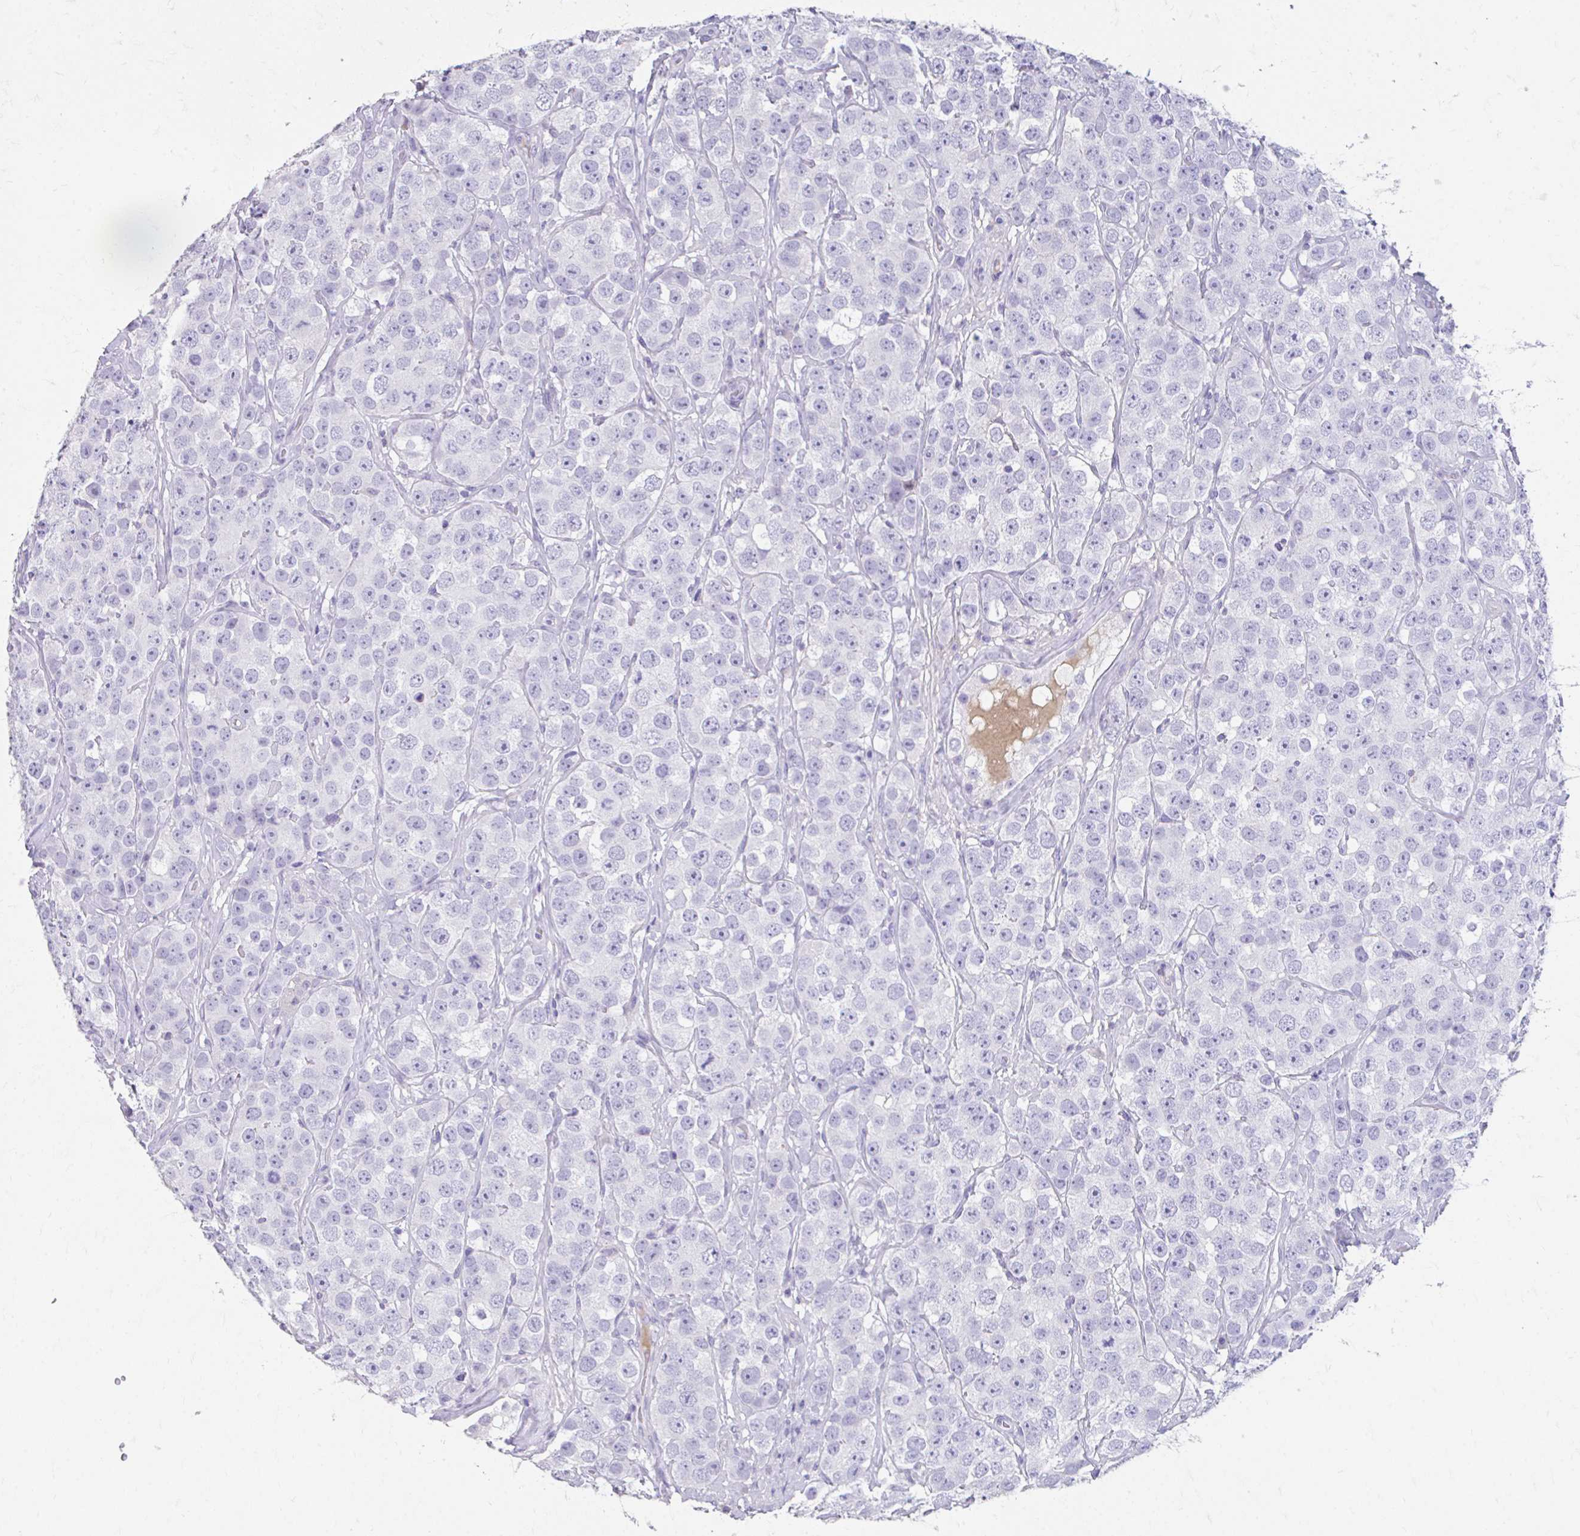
{"staining": {"intensity": "negative", "quantity": "none", "location": "none"}, "tissue": "testis cancer", "cell_type": "Tumor cells", "image_type": "cancer", "snomed": [{"axis": "morphology", "description": "Seminoma, NOS"}, {"axis": "topography", "description": "Testis"}], "caption": "This is an immunohistochemistry (IHC) micrograph of human testis seminoma. There is no positivity in tumor cells.", "gene": "CFH", "patient": {"sex": "male", "age": 28}}